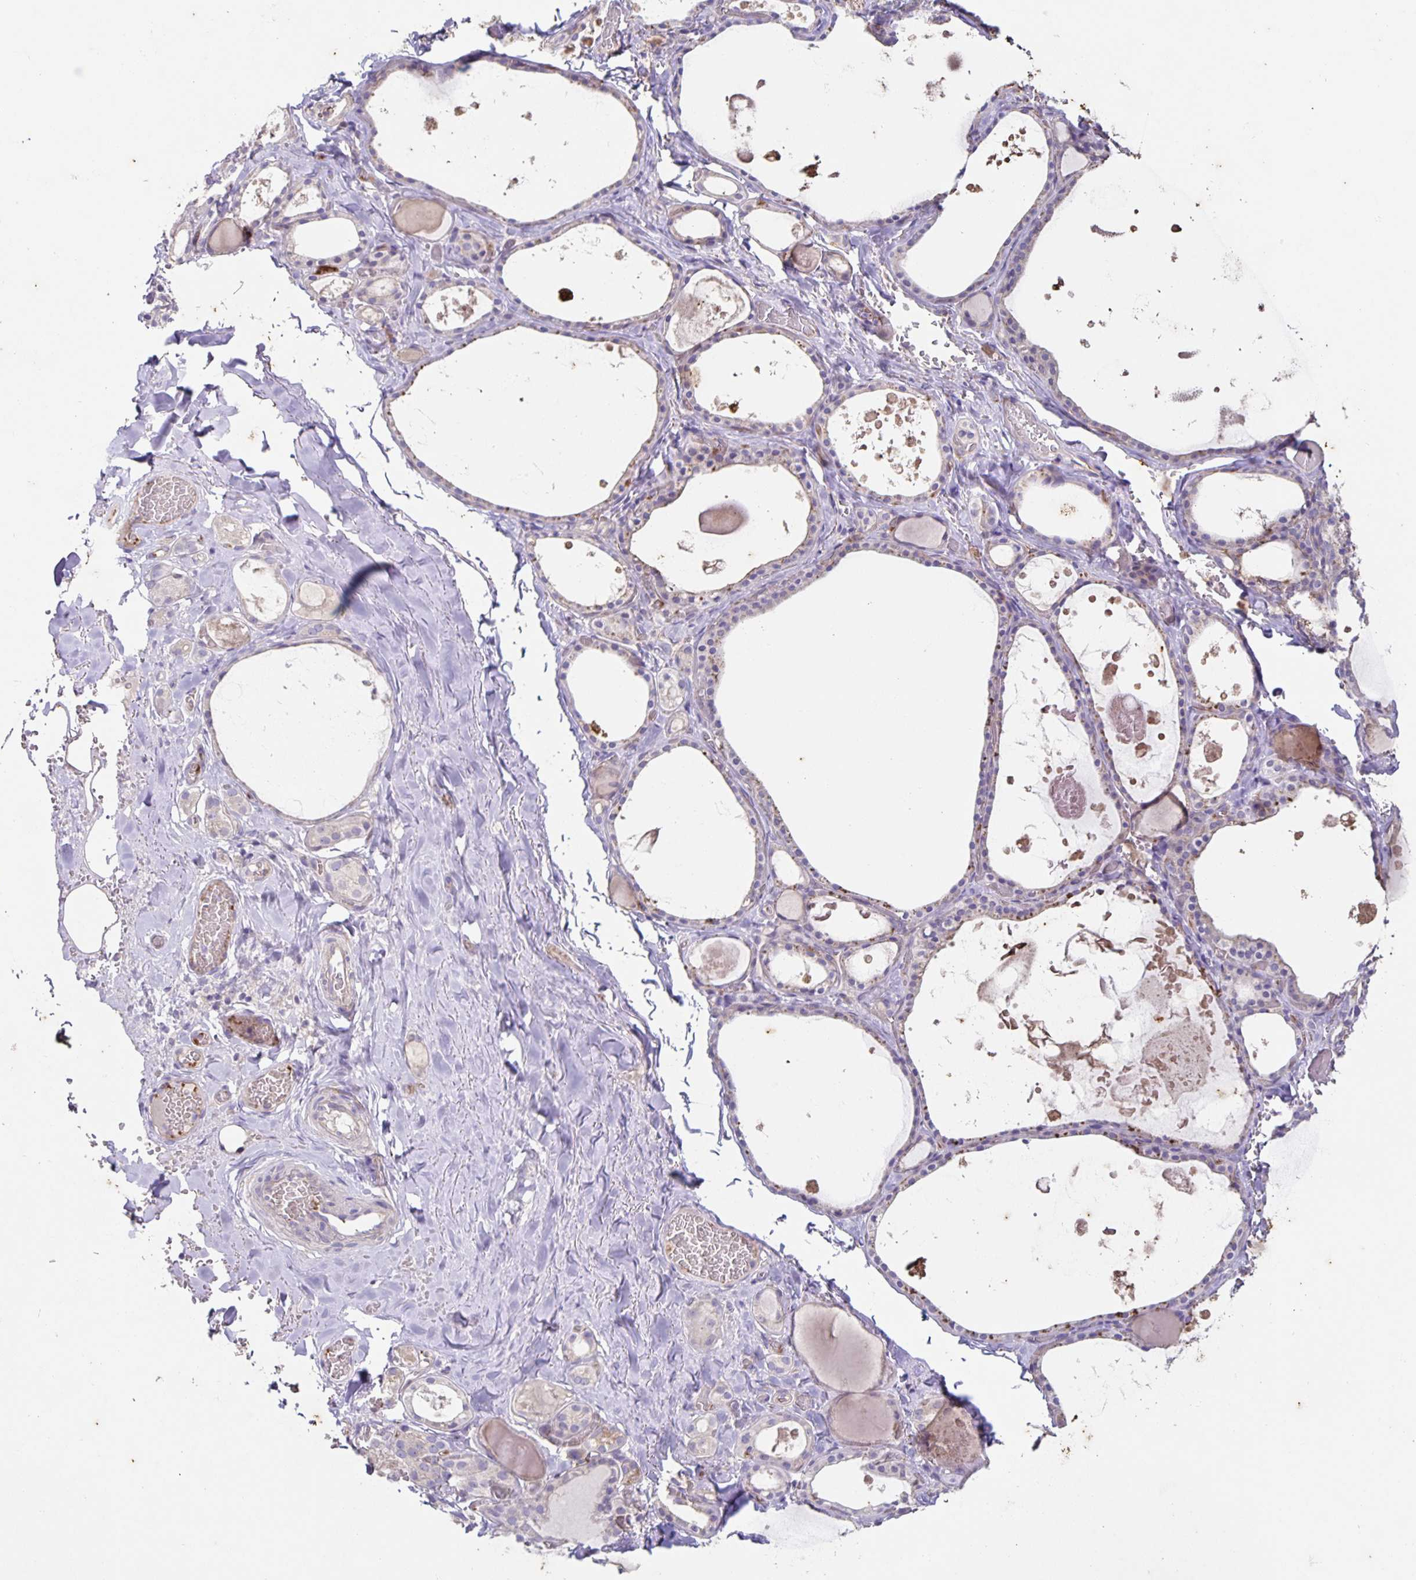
{"staining": {"intensity": "moderate", "quantity": "<25%", "location": "cytoplasmic/membranous"}, "tissue": "thyroid gland", "cell_type": "Glandular cells", "image_type": "normal", "snomed": [{"axis": "morphology", "description": "Normal tissue, NOS"}, {"axis": "topography", "description": "Thyroid gland"}], "caption": "Immunohistochemistry staining of normal thyroid gland, which reveals low levels of moderate cytoplasmic/membranous positivity in about <25% of glandular cells indicating moderate cytoplasmic/membranous protein positivity. The staining was performed using DAB (brown) for protein detection and nuclei were counterstained in hematoxylin (blue).", "gene": "ITGA2", "patient": {"sex": "male", "age": 56}}